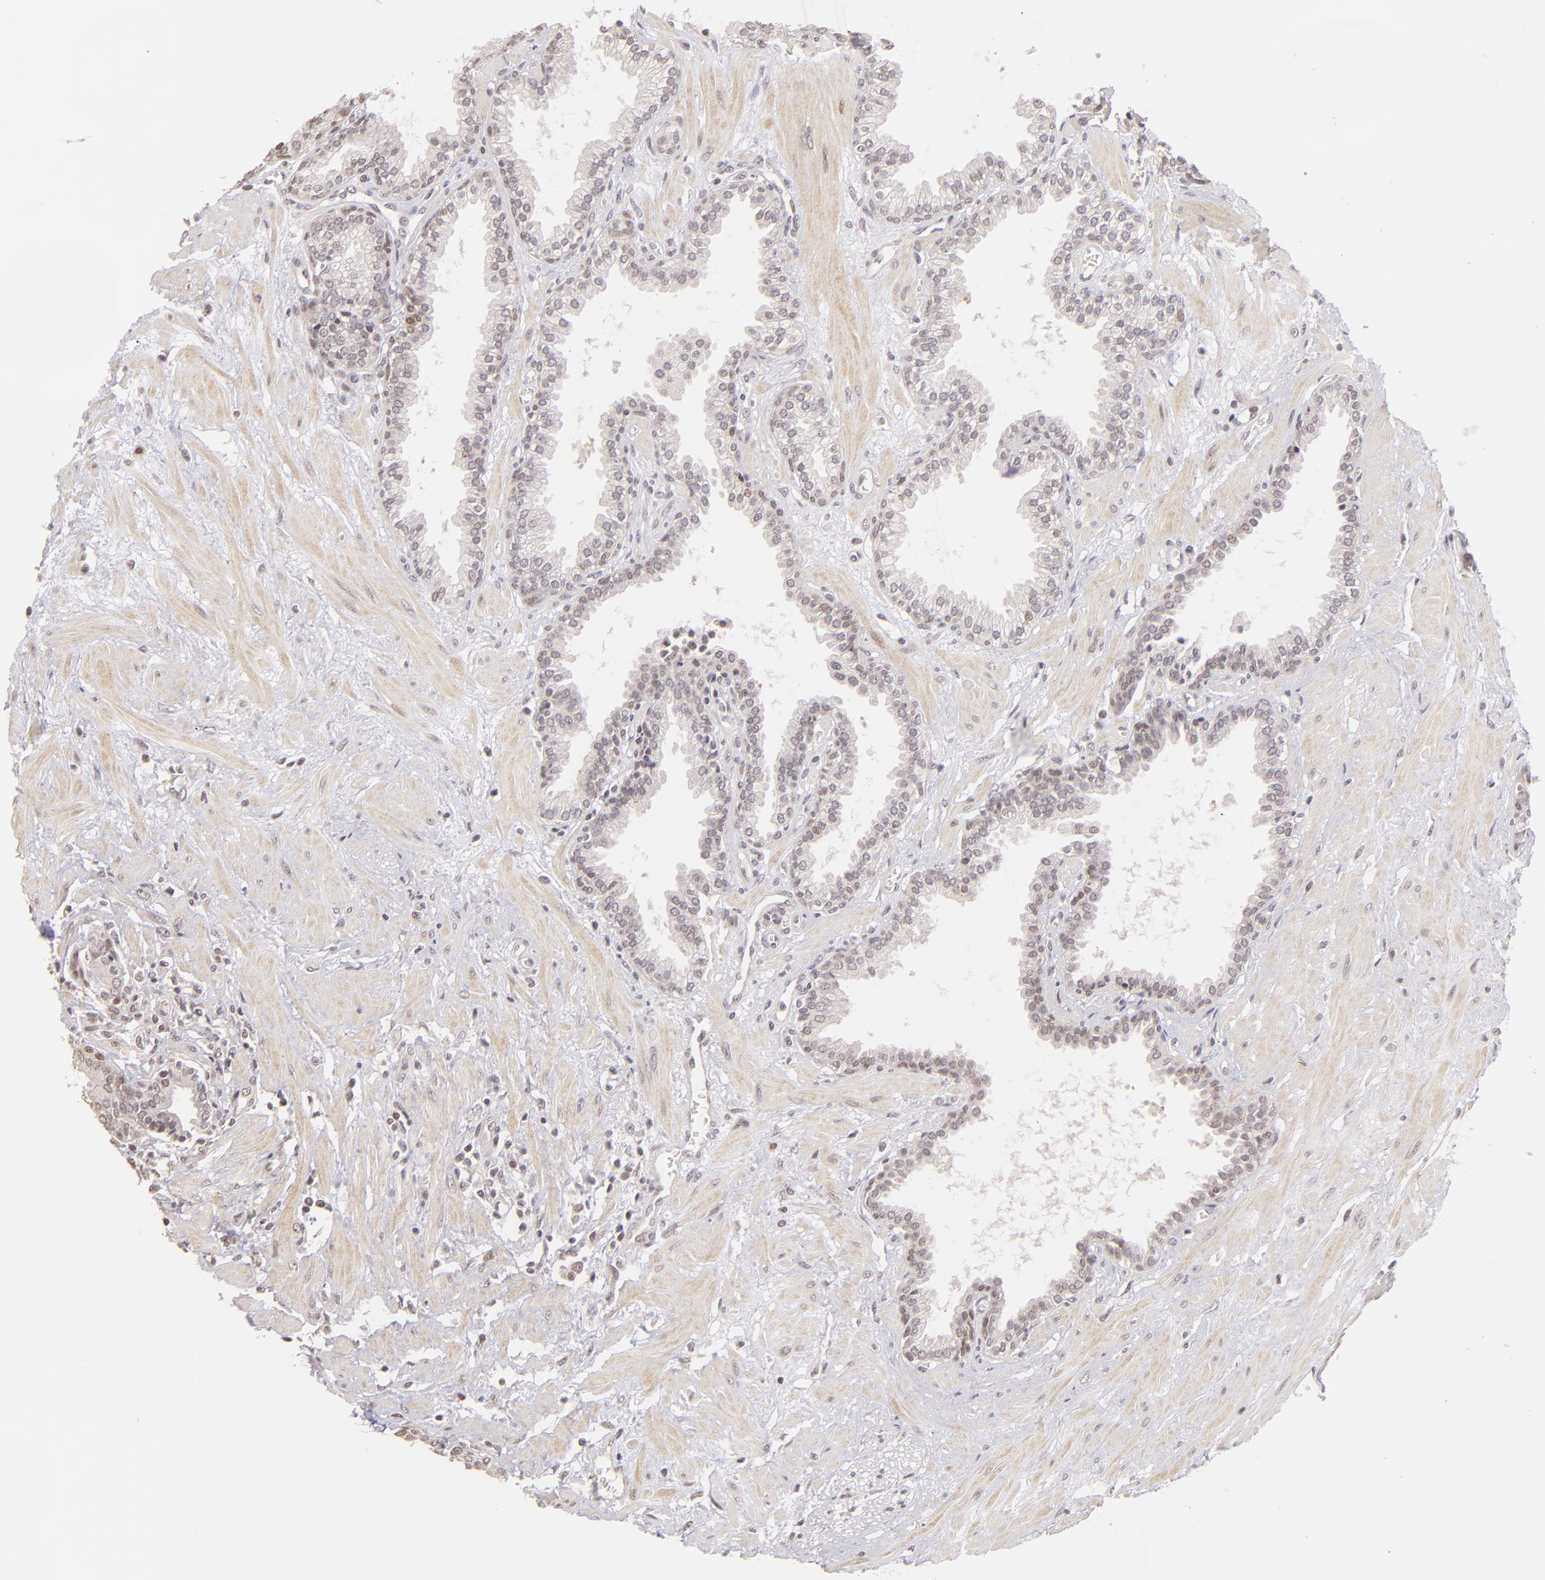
{"staining": {"intensity": "weak", "quantity": "<25%", "location": "nuclear"}, "tissue": "prostate", "cell_type": "Glandular cells", "image_type": "normal", "snomed": [{"axis": "morphology", "description": "Normal tissue, NOS"}, {"axis": "topography", "description": "Prostate"}], "caption": "There is no significant expression in glandular cells of prostate. The staining is performed using DAB brown chromogen with nuclei counter-stained in using hematoxylin.", "gene": "RARB", "patient": {"sex": "male", "age": 64}}